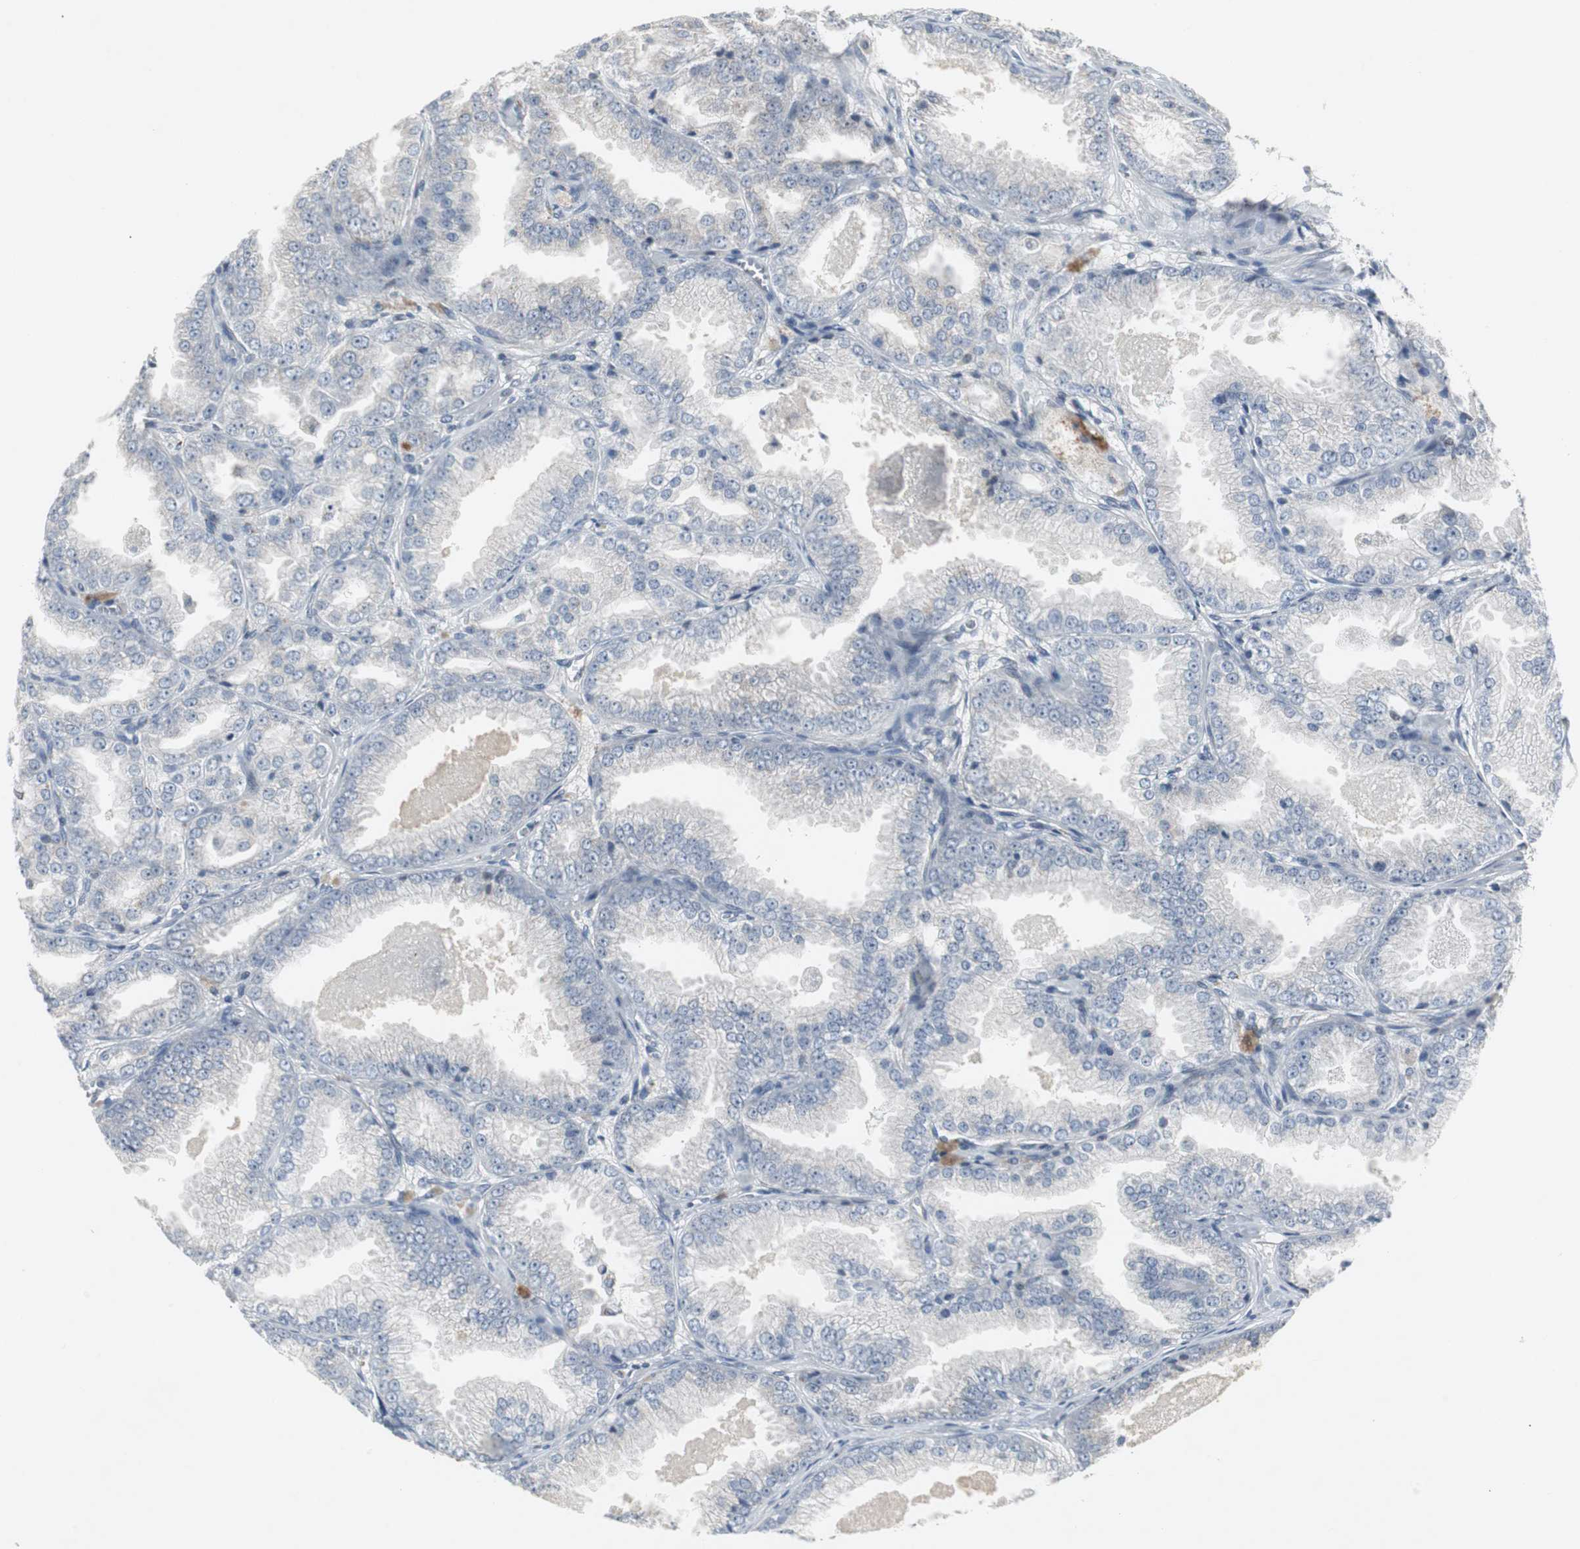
{"staining": {"intensity": "negative", "quantity": "none", "location": "none"}, "tissue": "prostate cancer", "cell_type": "Tumor cells", "image_type": "cancer", "snomed": [{"axis": "morphology", "description": "Adenocarcinoma, High grade"}, {"axis": "topography", "description": "Prostate"}], "caption": "A photomicrograph of adenocarcinoma (high-grade) (prostate) stained for a protein displays no brown staining in tumor cells. The staining was performed using DAB to visualize the protein expression in brown, while the nuclei were stained in blue with hematoxylin (Magnification: 20x).", "gene": "ZNF396", "patient": {"sex": "male", "age": 61}}